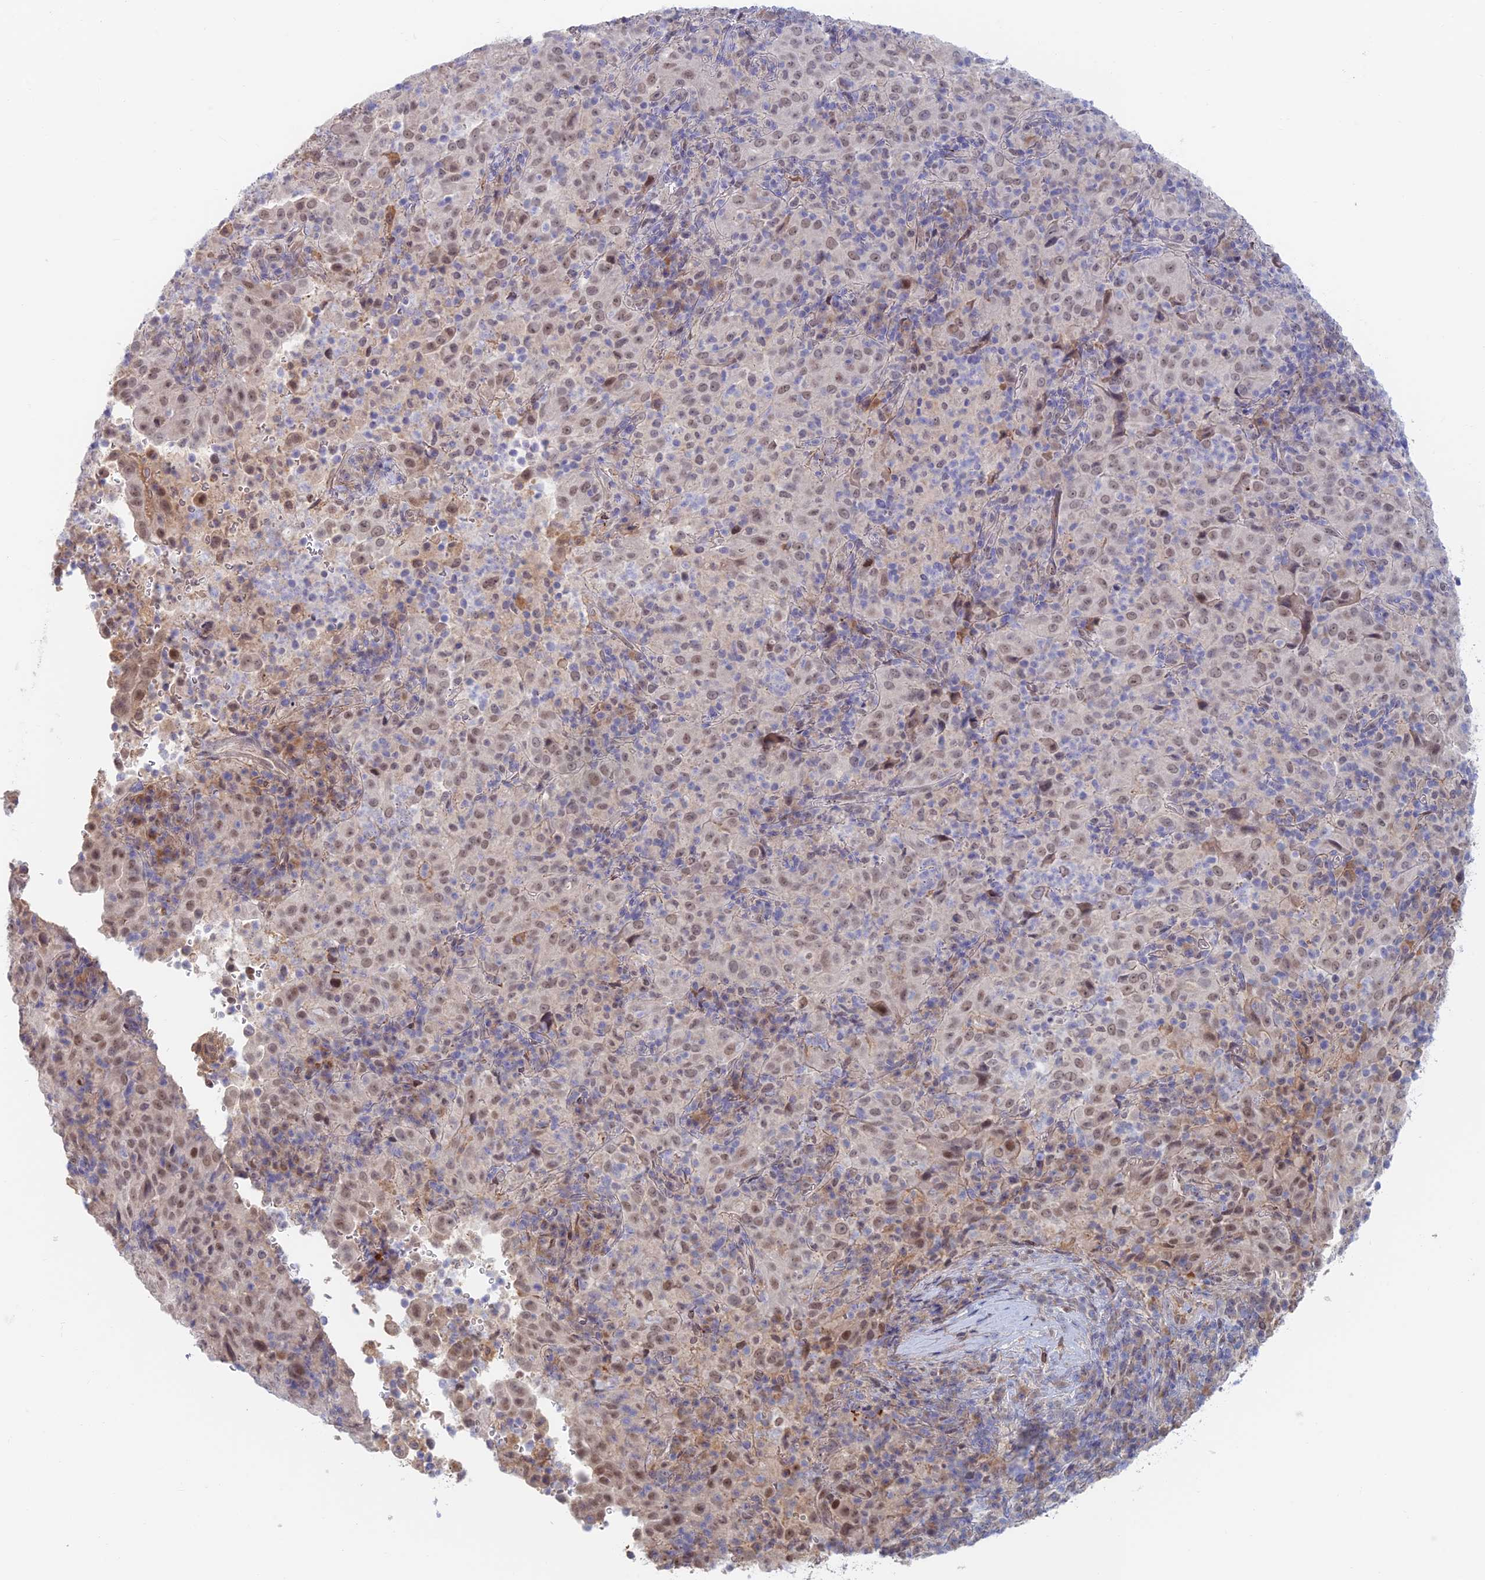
{"staining": {"intensity": "moderate", "quantity": ">75%", "location": "nuclear"}, "tissue": "pancreatic cancer", "cell_type": "Tumor cells", "image_type": "cancer", "snomed": [{"axis": "morphology", "description": "Adenocarcinoma, NOS"}, {"axis": "topography", "description": "Pancreas"}], "caption": "Immunohistochemistry (IHC) photomicrograph of neoplastic tissue: human adenocarcinoma (pancreatic) stained using IHC demonstrates medium levels of moderate protein expression localized specifically in the nuclear of tumor cells, appearing as a nuclear brown color.", "gene": "ZUP1", "patient": {"sex": "male", "age": 63}}